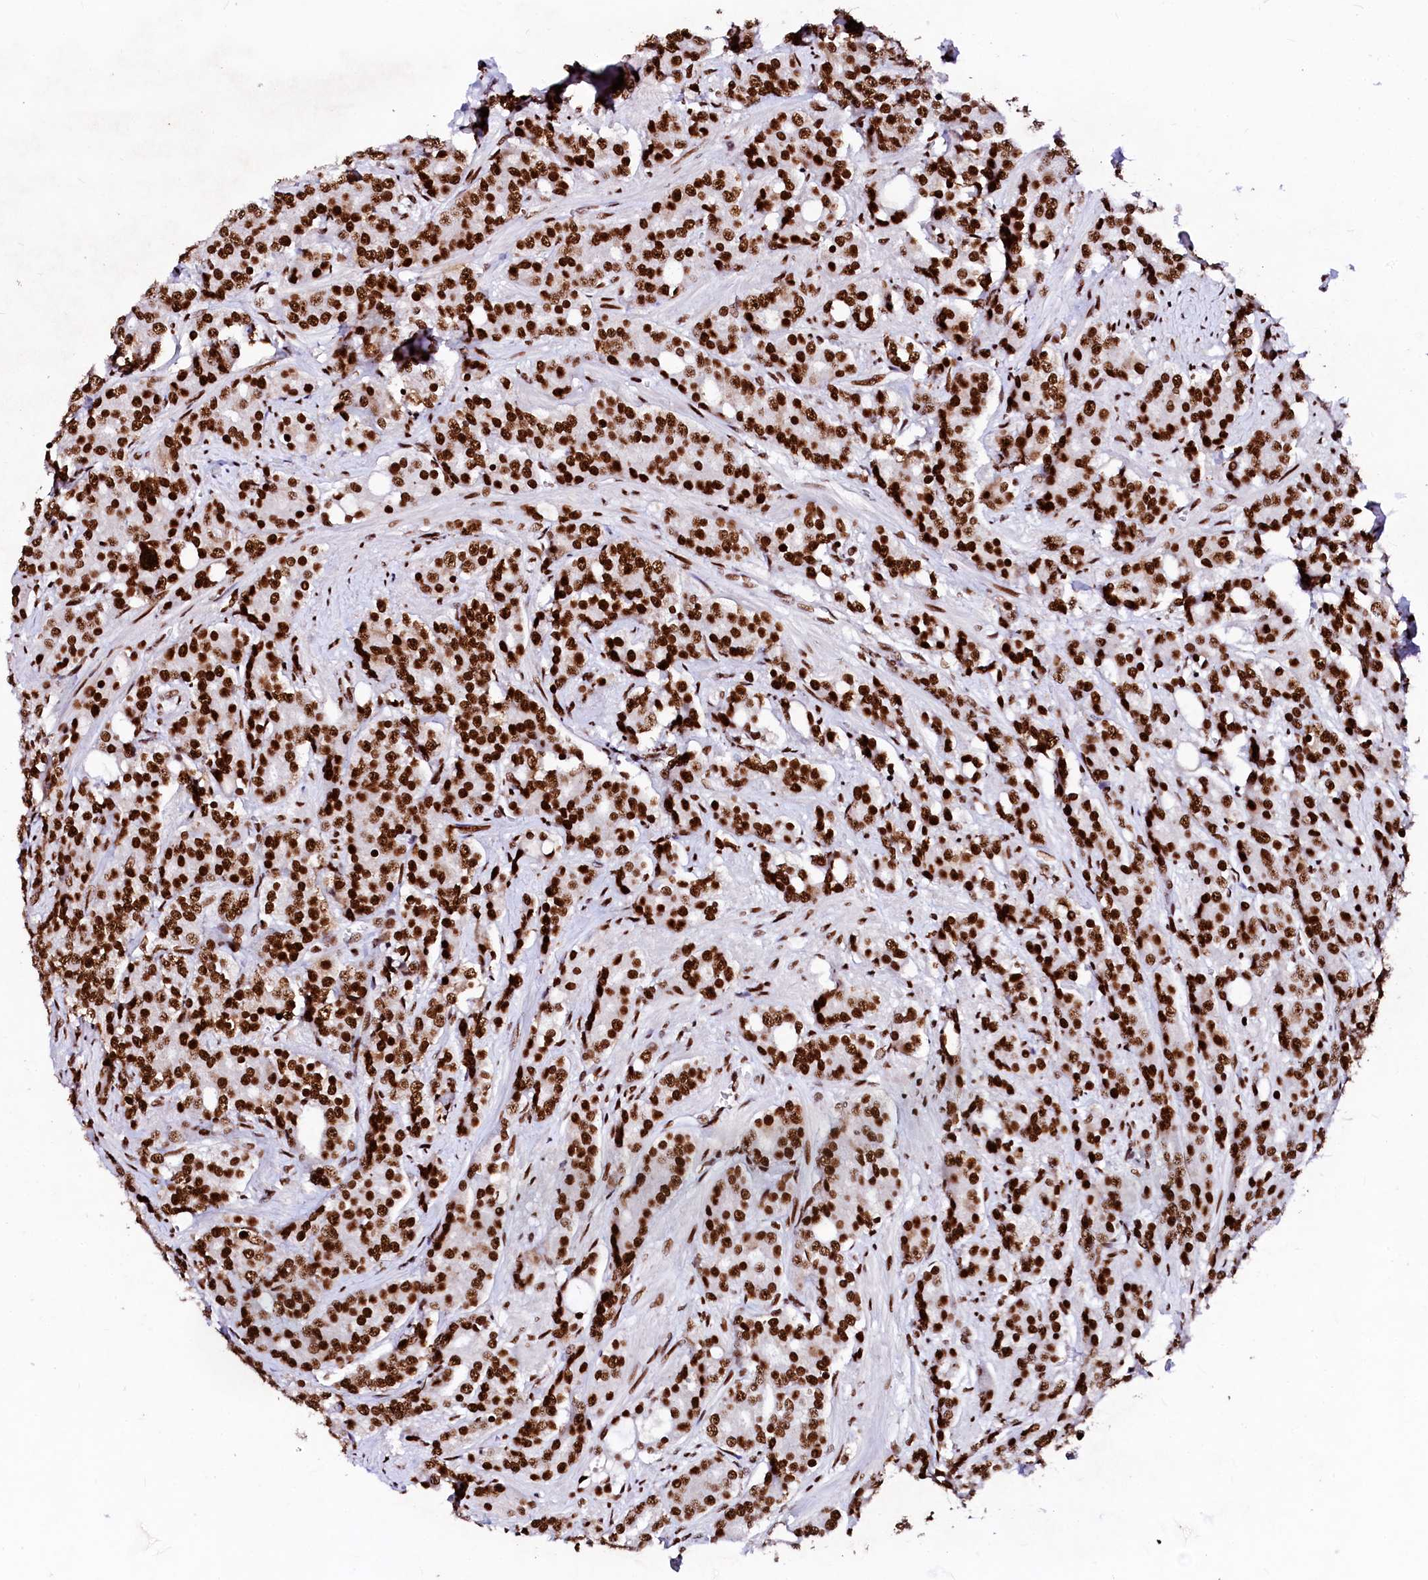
{"staining": {"intensity": "strong", "quantity": ">75%", "location": "nuclear"}, "tissue": "prostate cancer", "cell_type": "Tumor cells", "image_type": "cancer", "snomed": [{"axis": "morphology", "description": "Adenocarcinoma, High grade"}, {"axis": "topography", "description": "Prostate"}], "caption": "Adenocarcinoma (high-grade) (prostate) tissue exhibits strong nuclear expression in about >75% of tumor cells, visualized by immunohistochemistry. (Brightfield microscopy of DAB IHC at high magnification).", "gene": "CPSF6", "patient": {"sex": "male", "age": 62}}